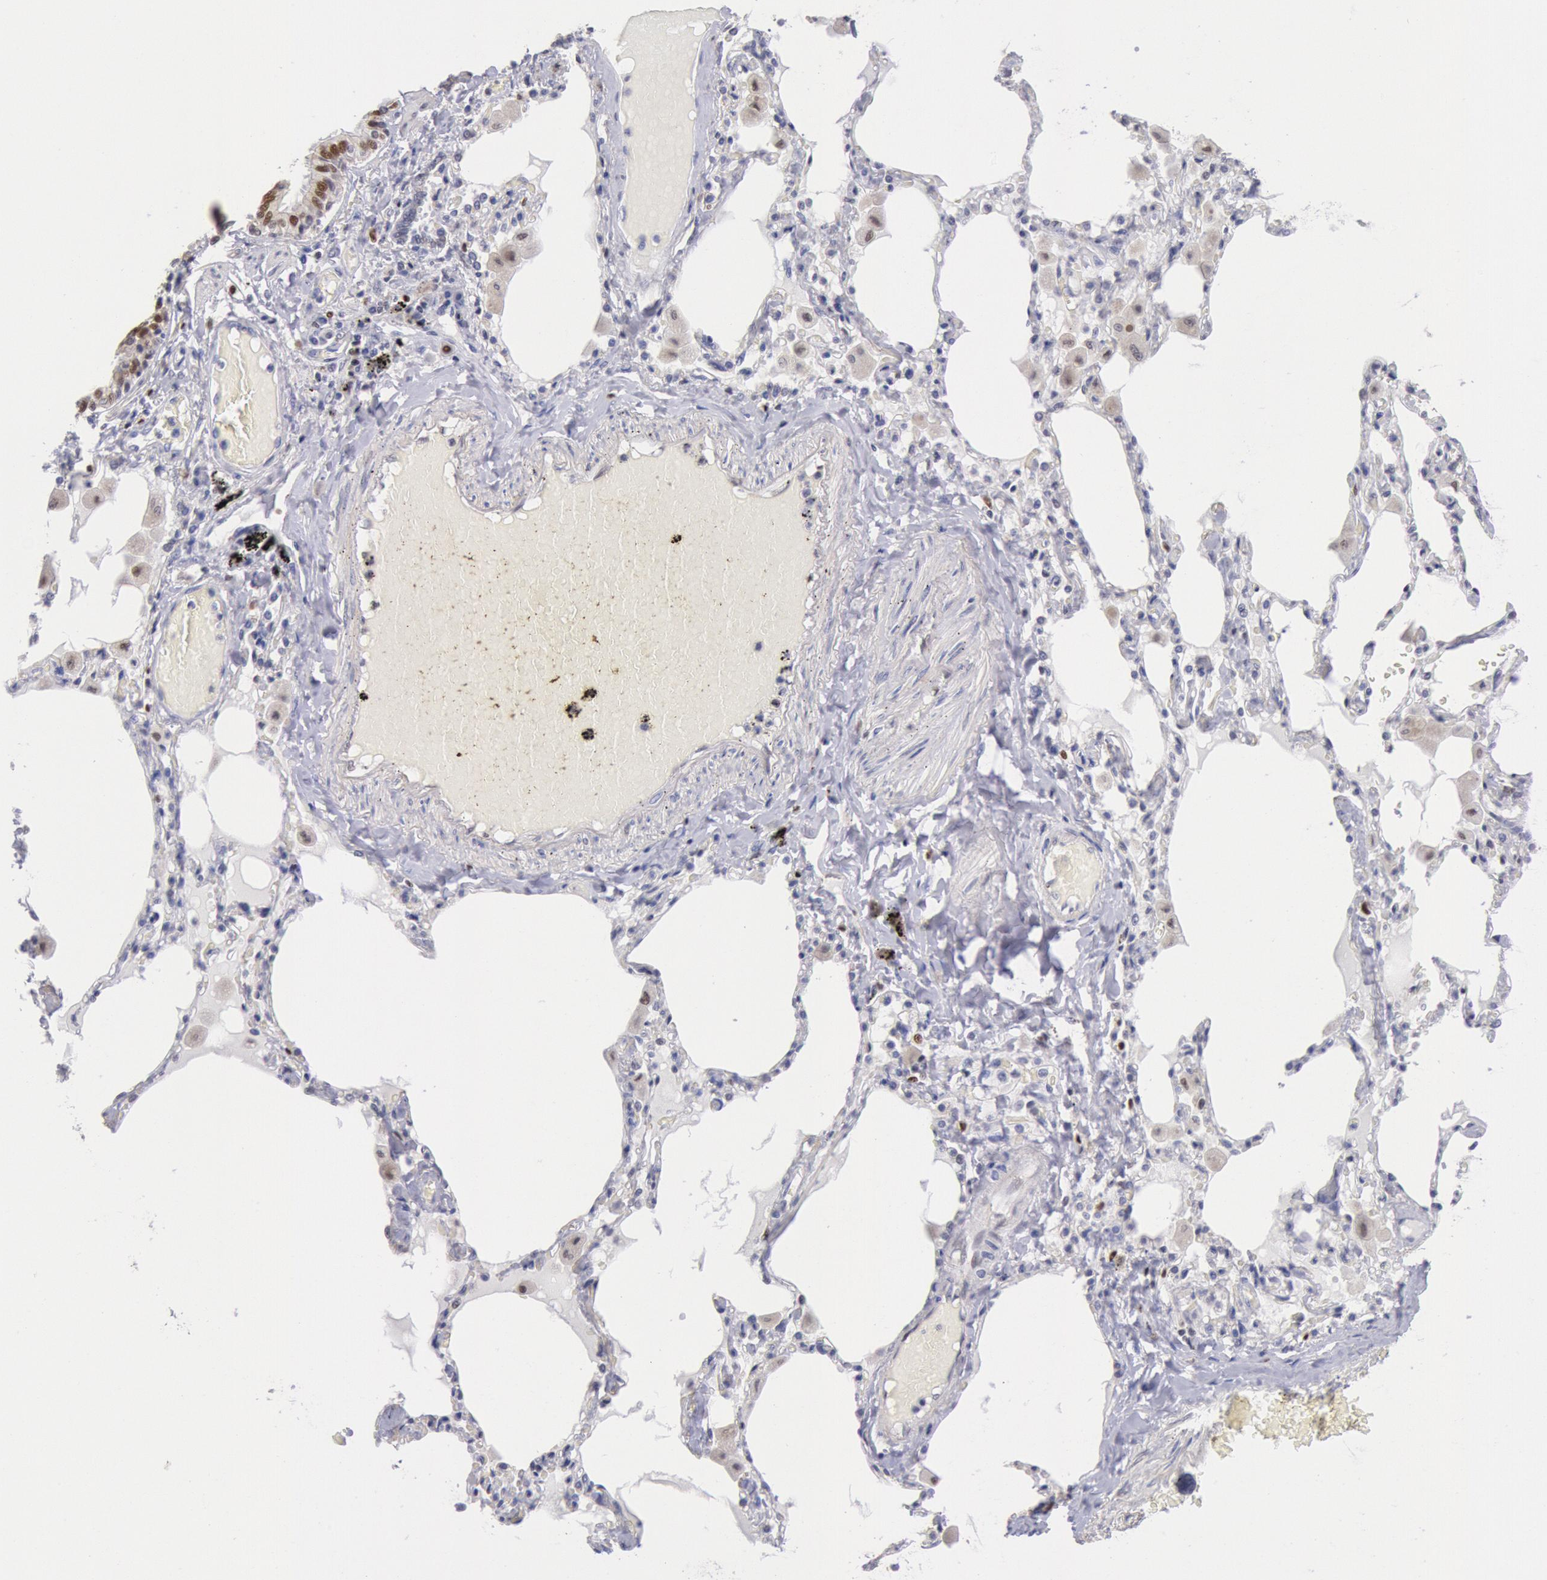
{"staining": {"intensity": "strong", "quantity": ">75%", "location": "nuclear"}, "tissue": "bronchus", "cell_type": "Respiratory epithelial cells", "image_type": "normal", "snomed": [{"axis": "morphology", "description": "Normal tissue, NOS"}, {"axis": "morphology", "description": "Squamous cell carcinoma, NOS"}, {"axis": "topography", "description": "Bronchus"}, {"axis": "topography", "description": "Lung"}], "caption": "The immunohistochemical stain shows strong nuclear positivity in respiratory epithelial cells of normal bronchus.", "gene": "RPS6KA5", "patient": {"sex": "female", "age": 47}}